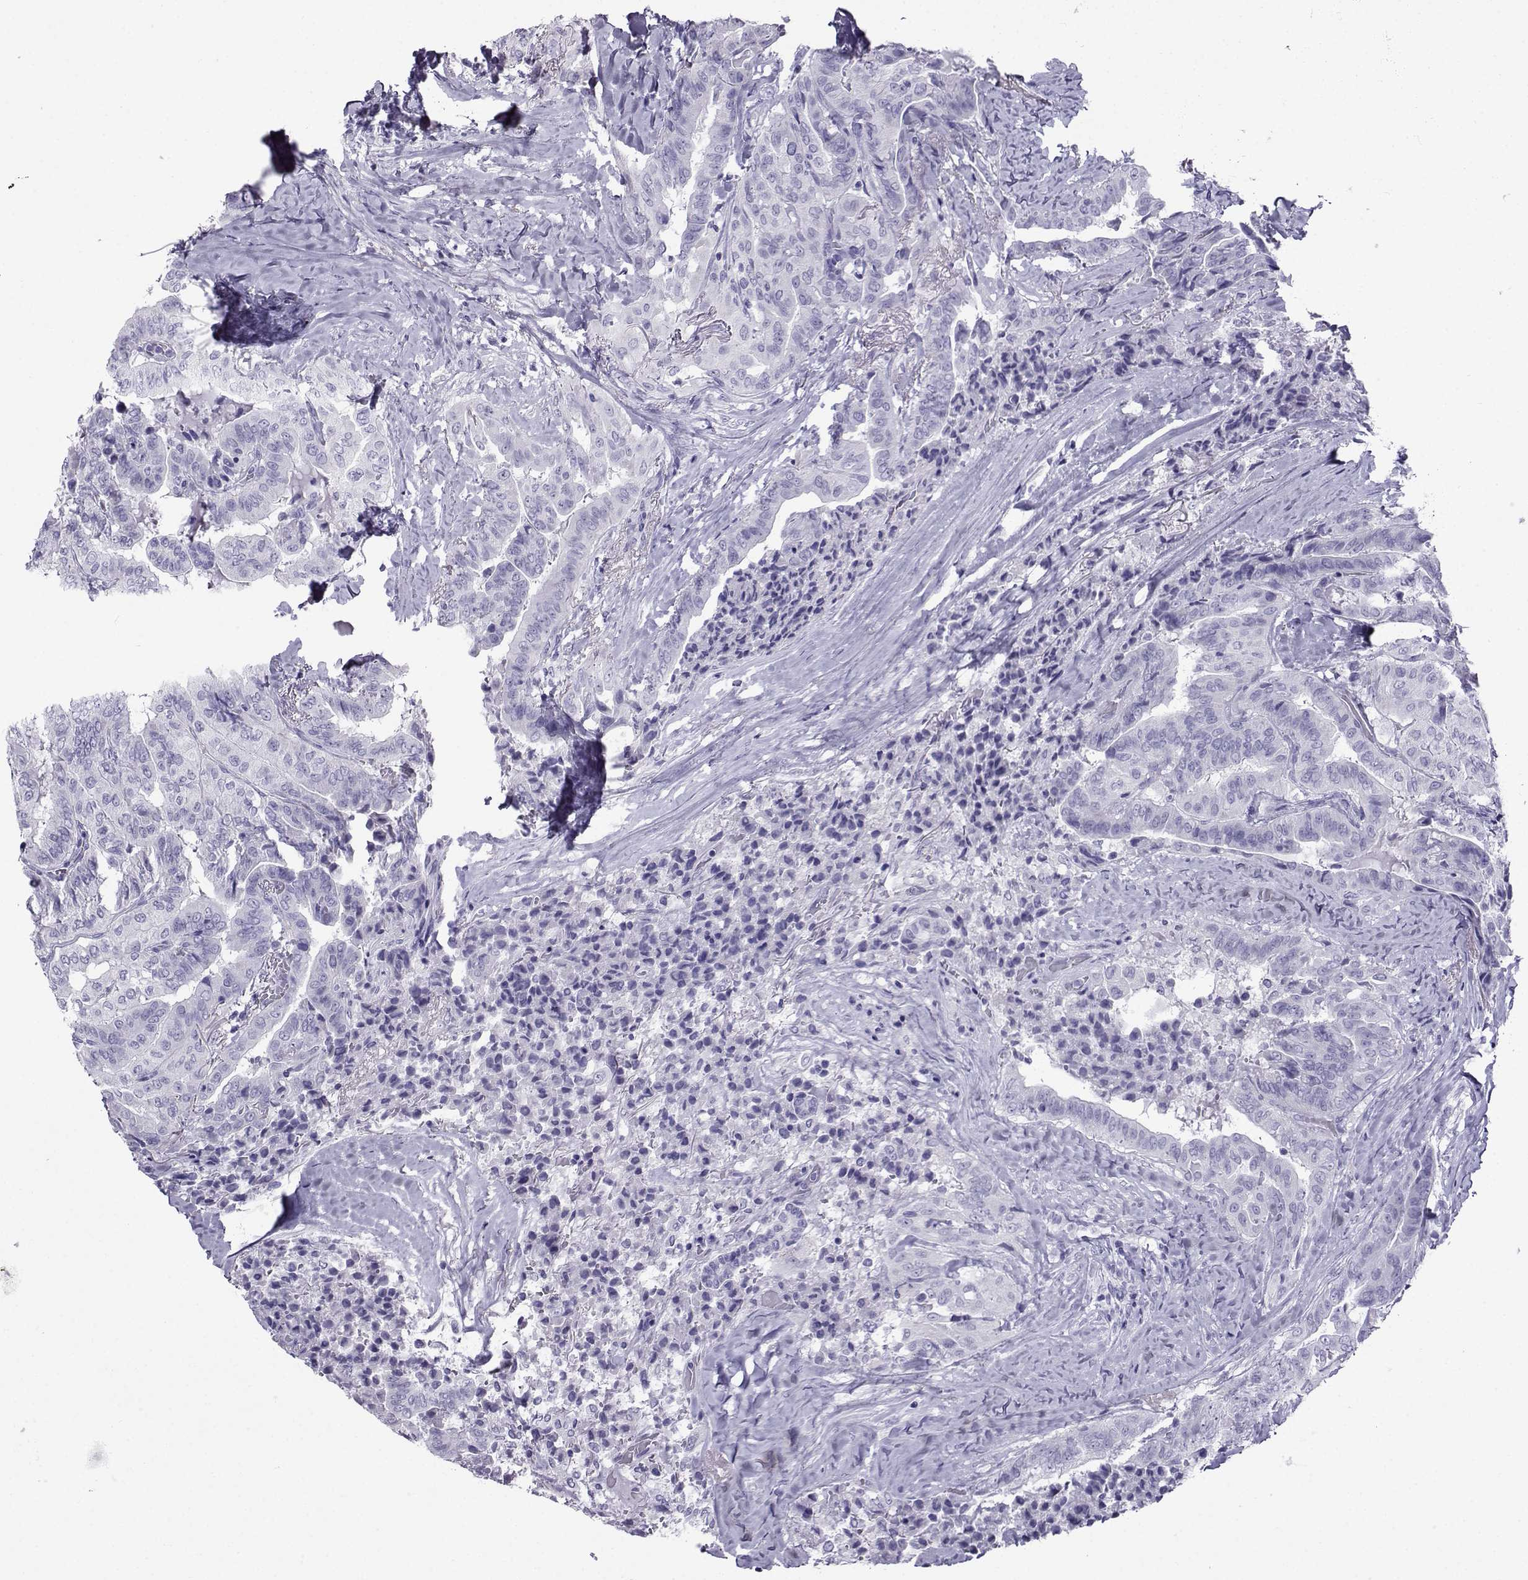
{"staining": {"intensity": "negative", "quantity": "none", "location": "none"}, "tissue": "thyroid cancer", "cell_type": "Tumor cells", "image_type": "cancer", "snomed": [{"axis": "morphology", "description": "Papillary adenocarcinoma, NOS"}, {"axis": "topography", "description": "Thyroid gland"}], "caption": "Immunohistochemistry (IHC) photomicrograph of neoplastic tissue: human papillary adenocarcinoma (thyroid) stained with DAB demonstrates no significant protein expression in tumor cells.", "gene": "CRYBB1", "patient": {"sex": "female", "age": 68}}